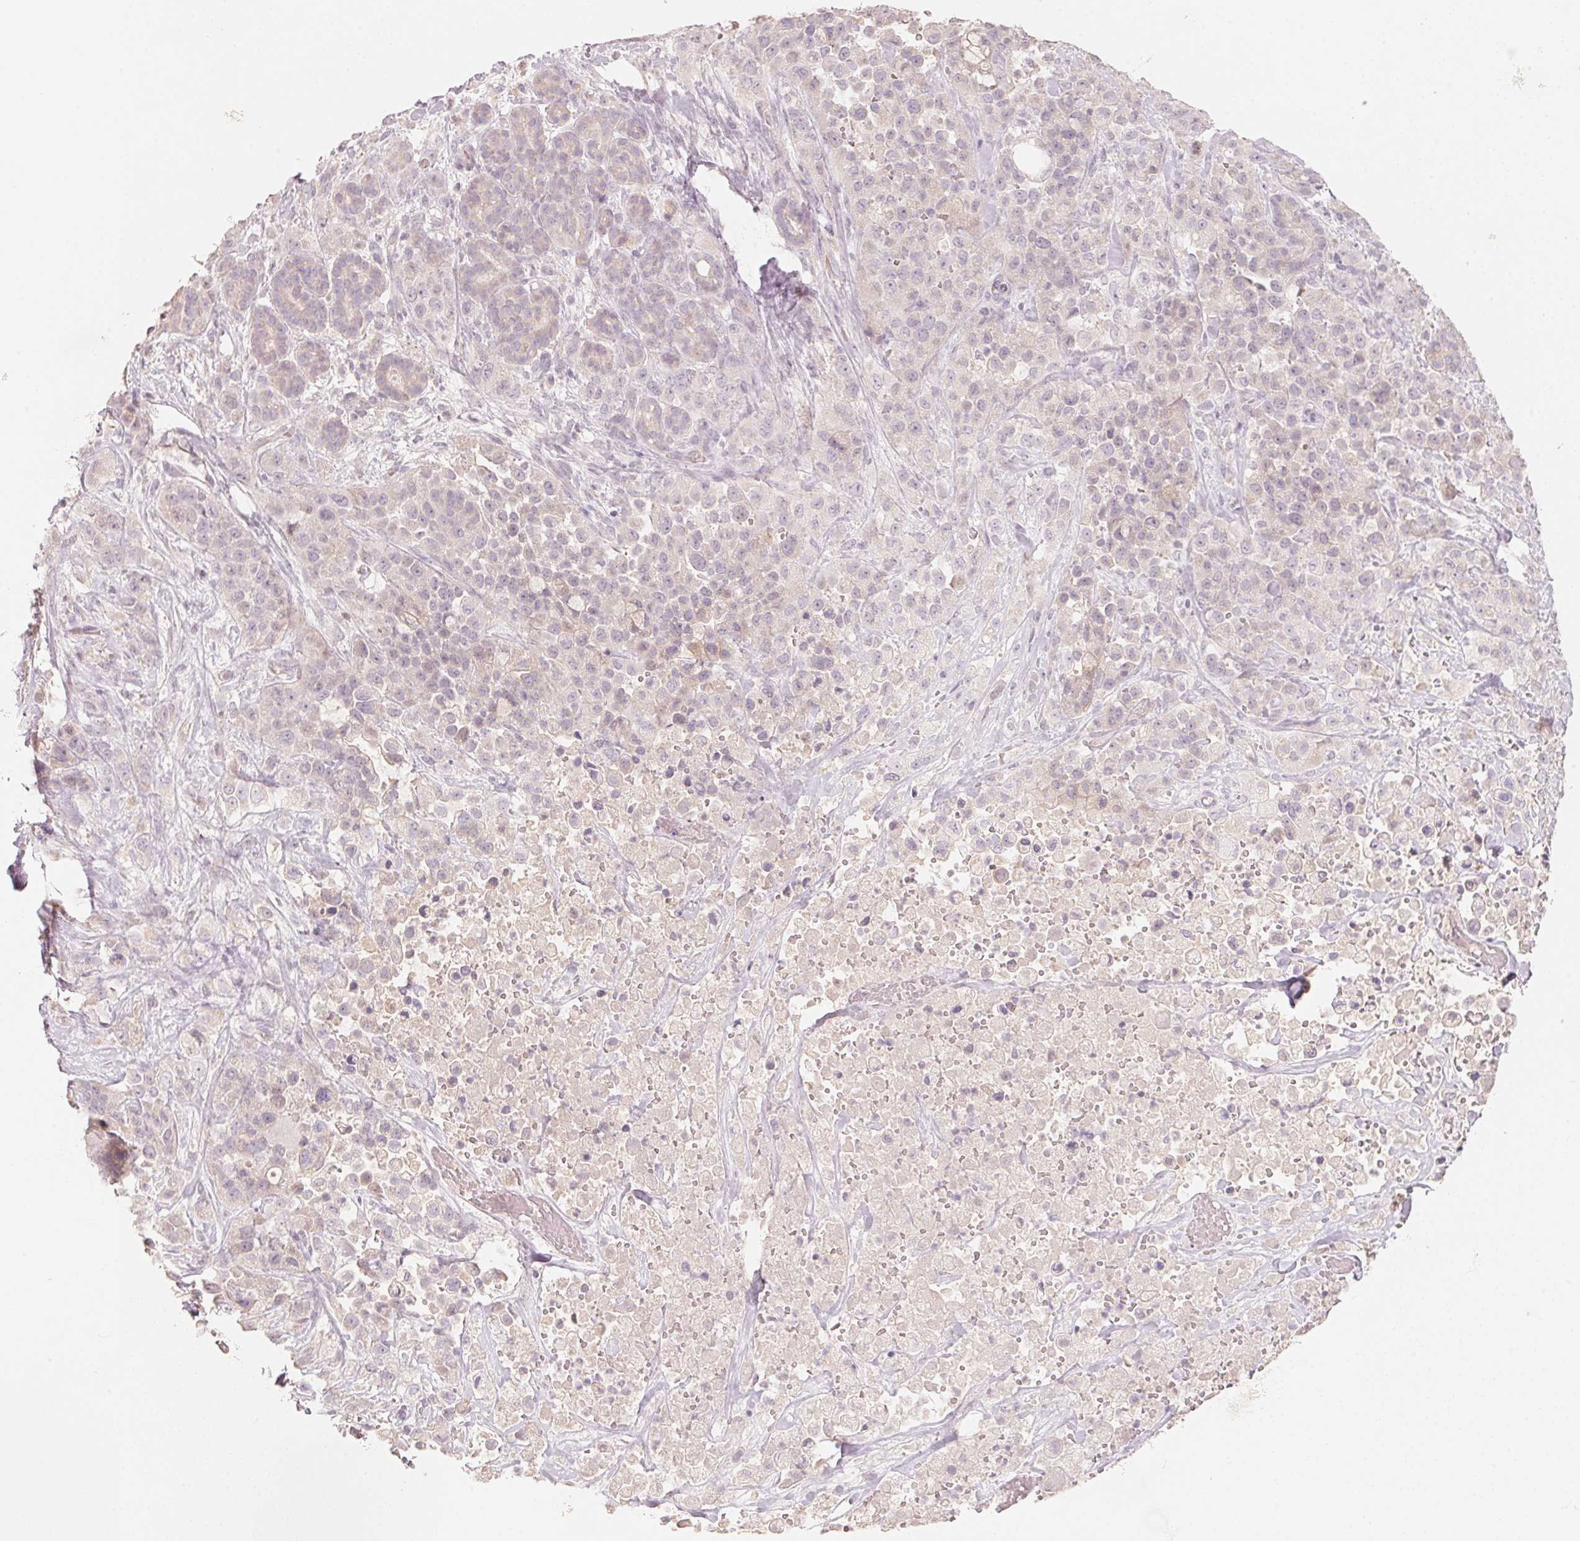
{"staining": {"intensity": "negative", "quantity": "none", "location": "none"}, "tissue": "pancreatic cancer", "cell_type": "Tumor cells", "image_type": "cancer", "snomed": [{"axis": "morphology", "description": "Adenocarcinoma, NOS"}, {"axis": "topography", "description": "Pancreas"}], "caption": "The histopathology image shows no staining of tumor cells in adenocarcinoma (pancreatic).", "gene": "TP53AIP1", "patient": {"sex": "male", "age": 44}}